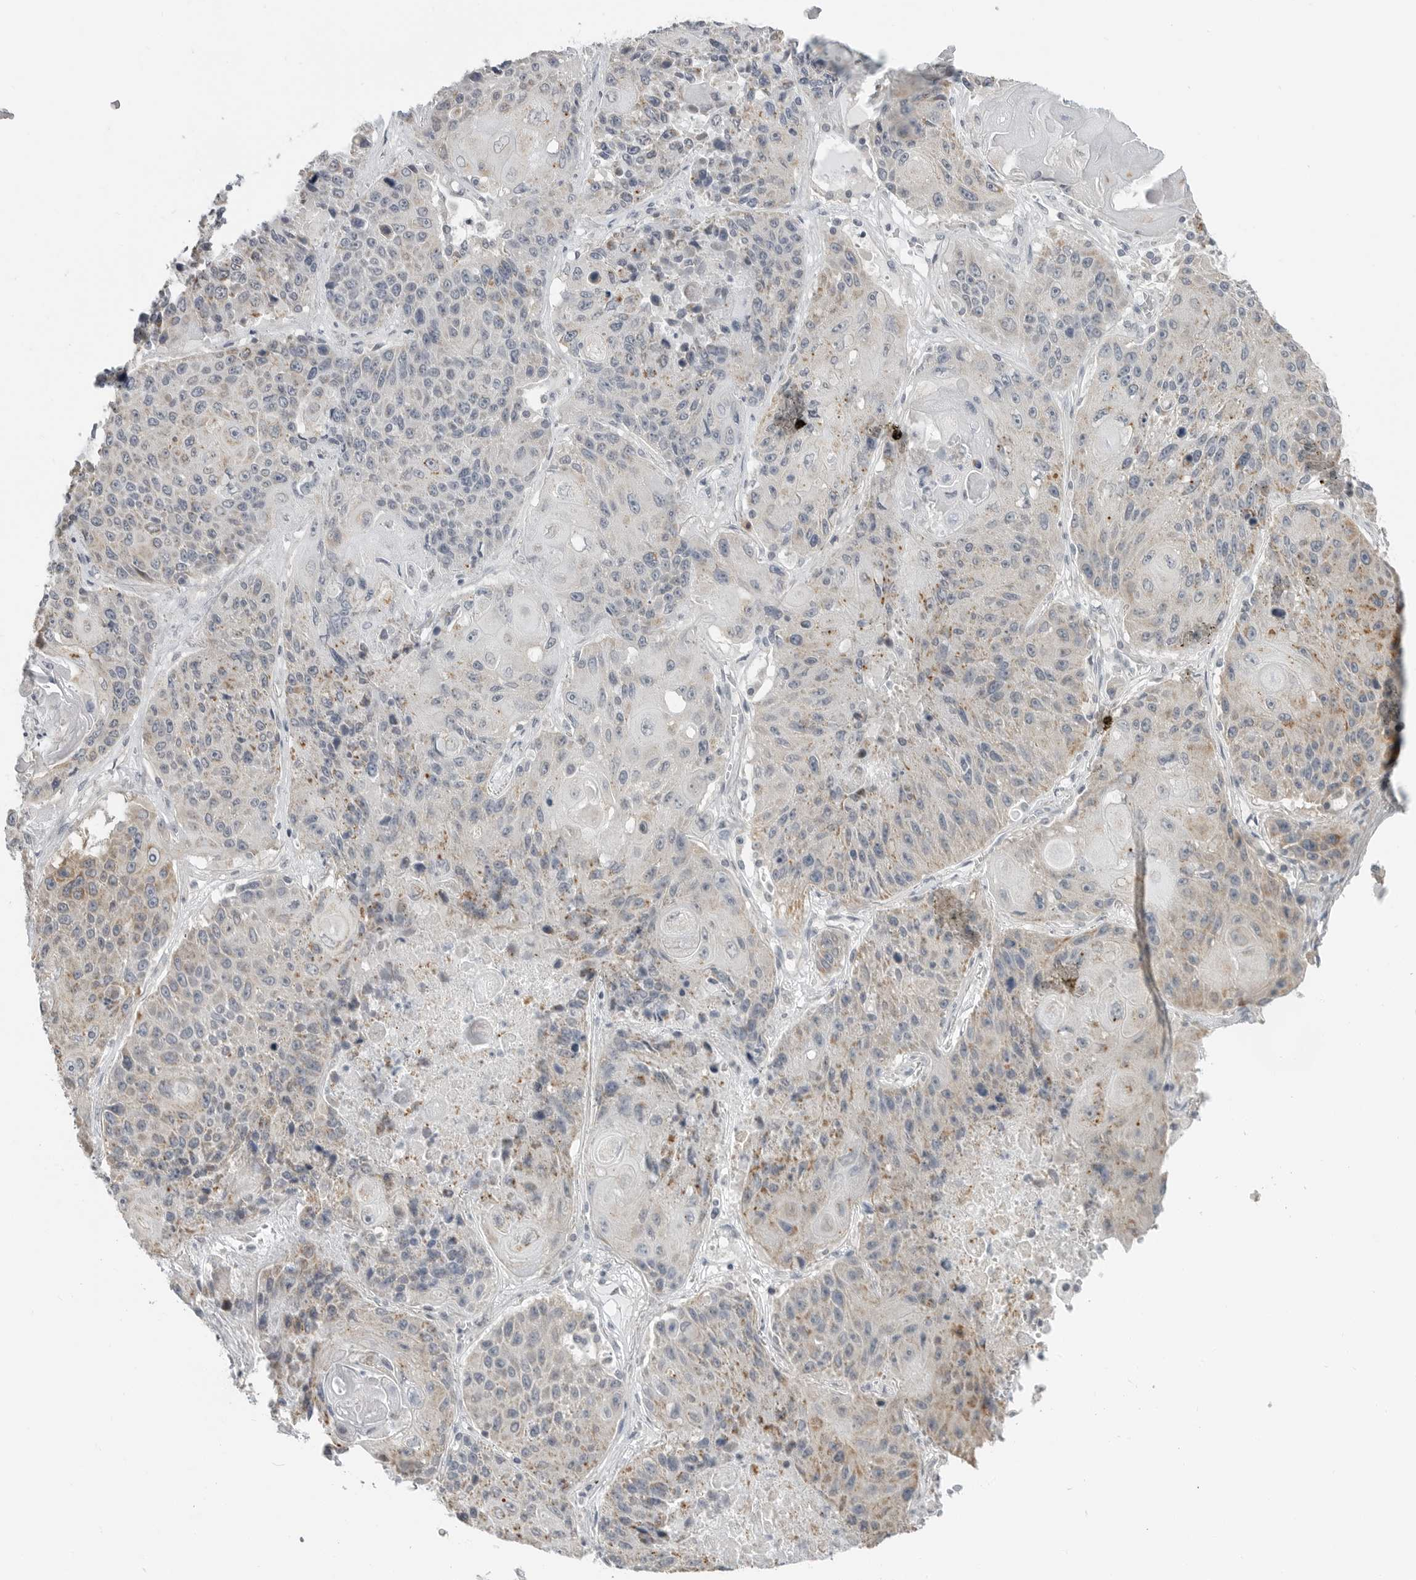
{"staining": {"intensity": "weak", "quantity": "25%-75%", "location": "cytoplasmic/membranous"}, "tissue": "lung cancer", "cell_type": "Tumor cells", "image_type": "cancer", "snomed": [{"axis": "morphology", "description": "Squamous cell carcinoma, NOS"}, {"axis": "topography", "description": "Lung"}], "caption": "There is low levels of weak cytoplasmic/membranous positivity in tumor cells of lung cancer (squamous cell carcinoma), as demonstrated by immunohistochemical staining (brown color).", "gene": "IL12RB2", "patient": {"sex": "male", "age": 61}}